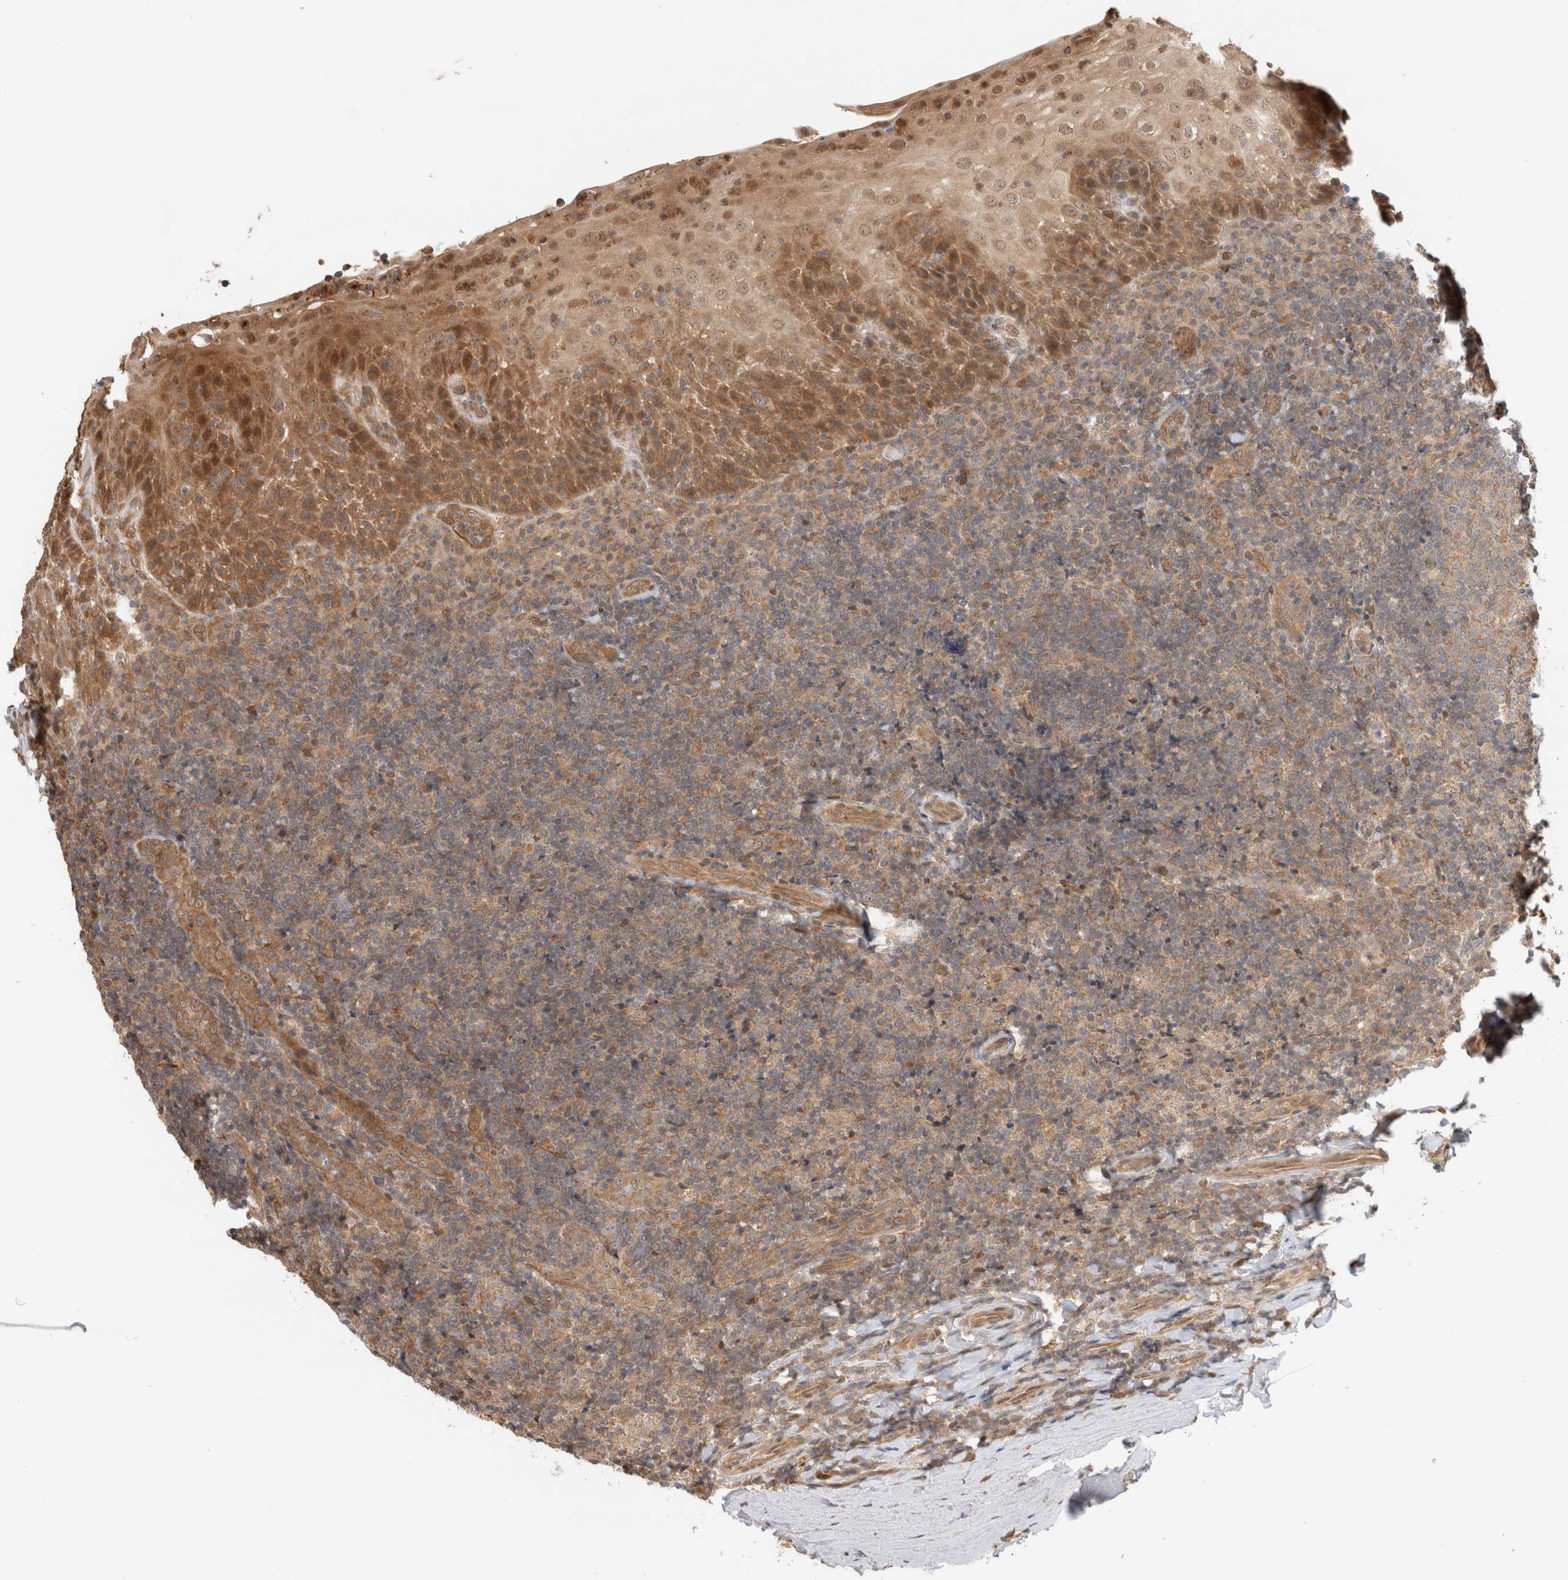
{"staining": {"intensity": "moderate", "quantity": "<25%", "location": "cytoplasmic/membranous"}, "tissue": "tonsil", "cell_type": "Germinal center cells", "image_type": "normal", "snomed": [{"axis": "morphology", "description": "Normal tissue, NOS"}, {"axis": "topography", "description": "Tonsil"}], "caption": "IHC micrograph of normal tonsil: human tonsil stained using IHC demonstrates low levels of moderate protein expression localized specifically in the cytoplasmic/membranous of germinal center cells, appearing as a cytoplasmic/membranous brown color.", "gene": "OTUD6B", "patient": {"sex": "male", "age": 37}}